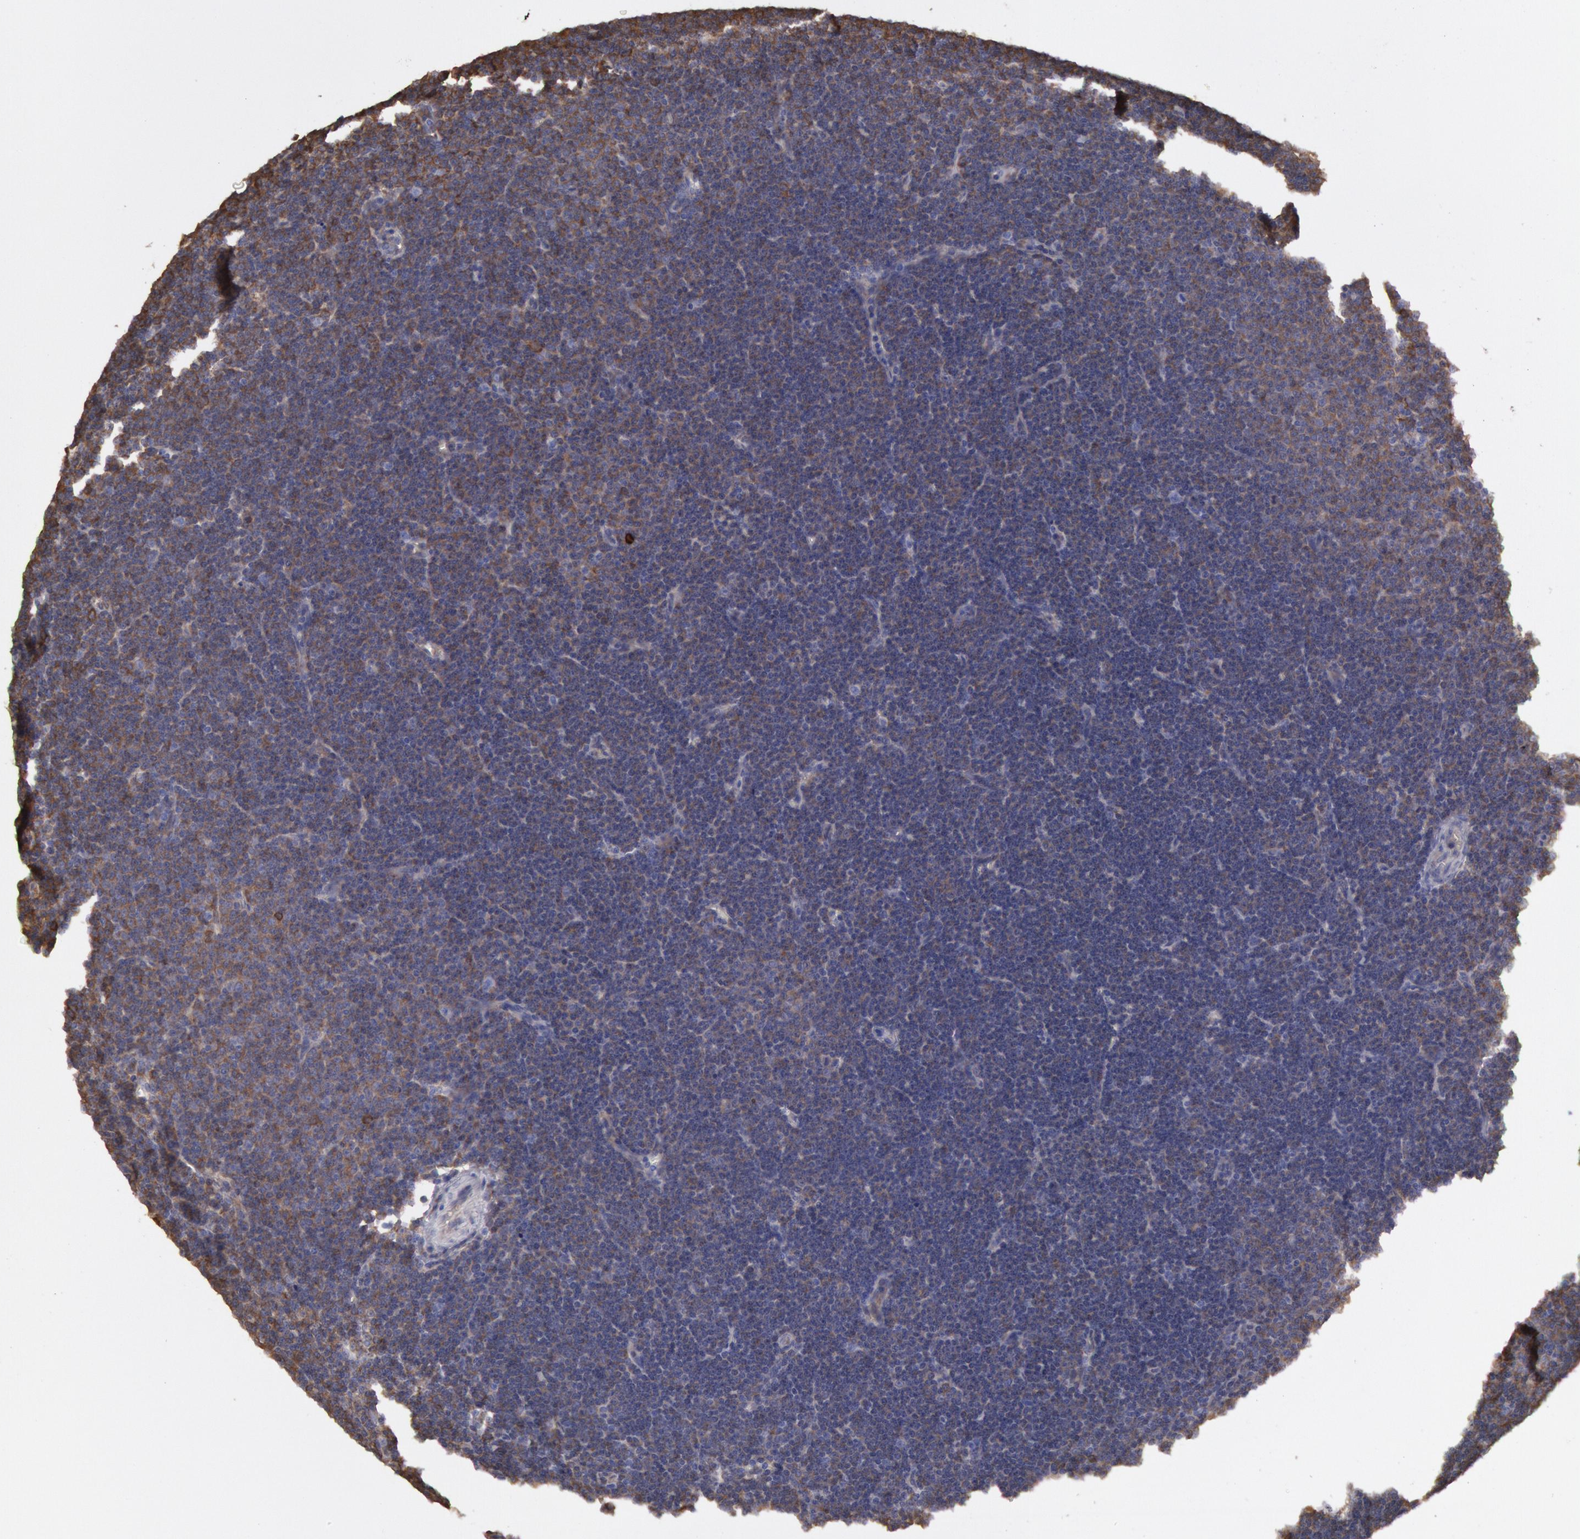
{"staining": {"intensity": "moderate", "quantity": ">75%", "location": "cytoplasmic/membranous"}, "tissue": "lymphoma", "cell_type": "Tumor cells", "image_type": "cancer", "snomed": [{"axis": "morphology", "description": "Malignant lymphoma, non-Hodgkin's type, Low grade"}, {"axis": "topography", "description": "Lymph node"}], "caption": "Immunohistochemistry (IHC) staining of lymphoma, which demonstrates medium levels of moderate cytoplasmic/membranous expression in about >75% of tumor cells indicating moderate cytoplasmic/membranous protein positivity. The staining was performed using DAB (3,3'-diaminobenzidine) (brown) for protein detection and nuclei were counterstained in hematoxylin (blue).", "gene": "CCDC50", "patient": {"sex": "male", "age": 57}}